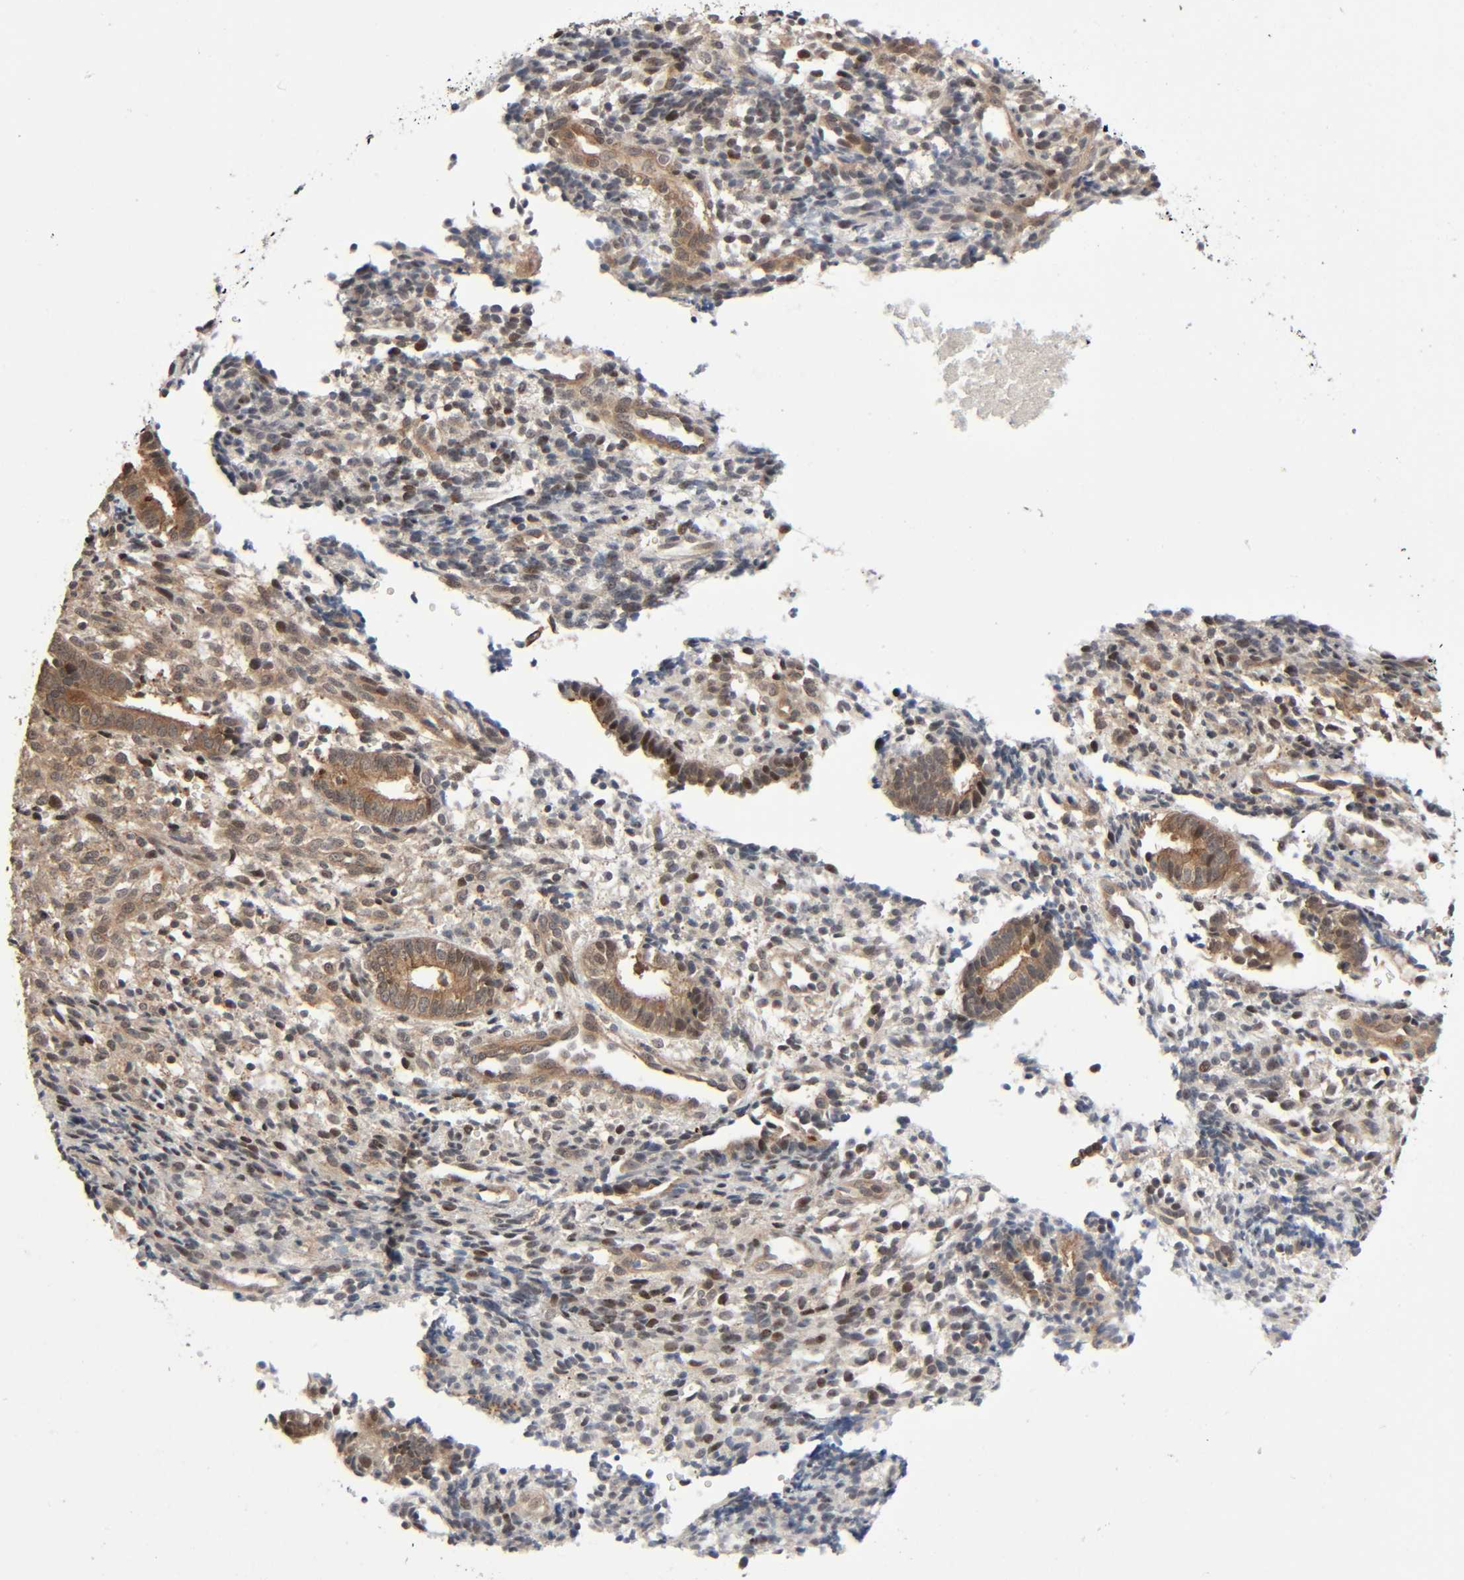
{"staining": {"intensity": "weak", "quantity": ">75%", "location": "cytoplasmic/membranous"}, "tissue": "endometrium", "cell_type": "Cells in endometrial stroma", "image_type": "normal", "snomed": [{"axis": "morphology", "description": "Normal tissue, NOS"}, {"axis": "topography", "description": "Uterus"}, {"axis": "topography", "description": "Endometrium"}], "caption": "Protein staining exhibits weak cytoplasmic/membranous expression in approximately >75% of cells in endometrial stroma in benign endometrium. (DAB IHC, brown staining for protein, blue staining for nuclei).", "gene": "PPP2R1B", "patient": {"sex": "female", "age": 33}}